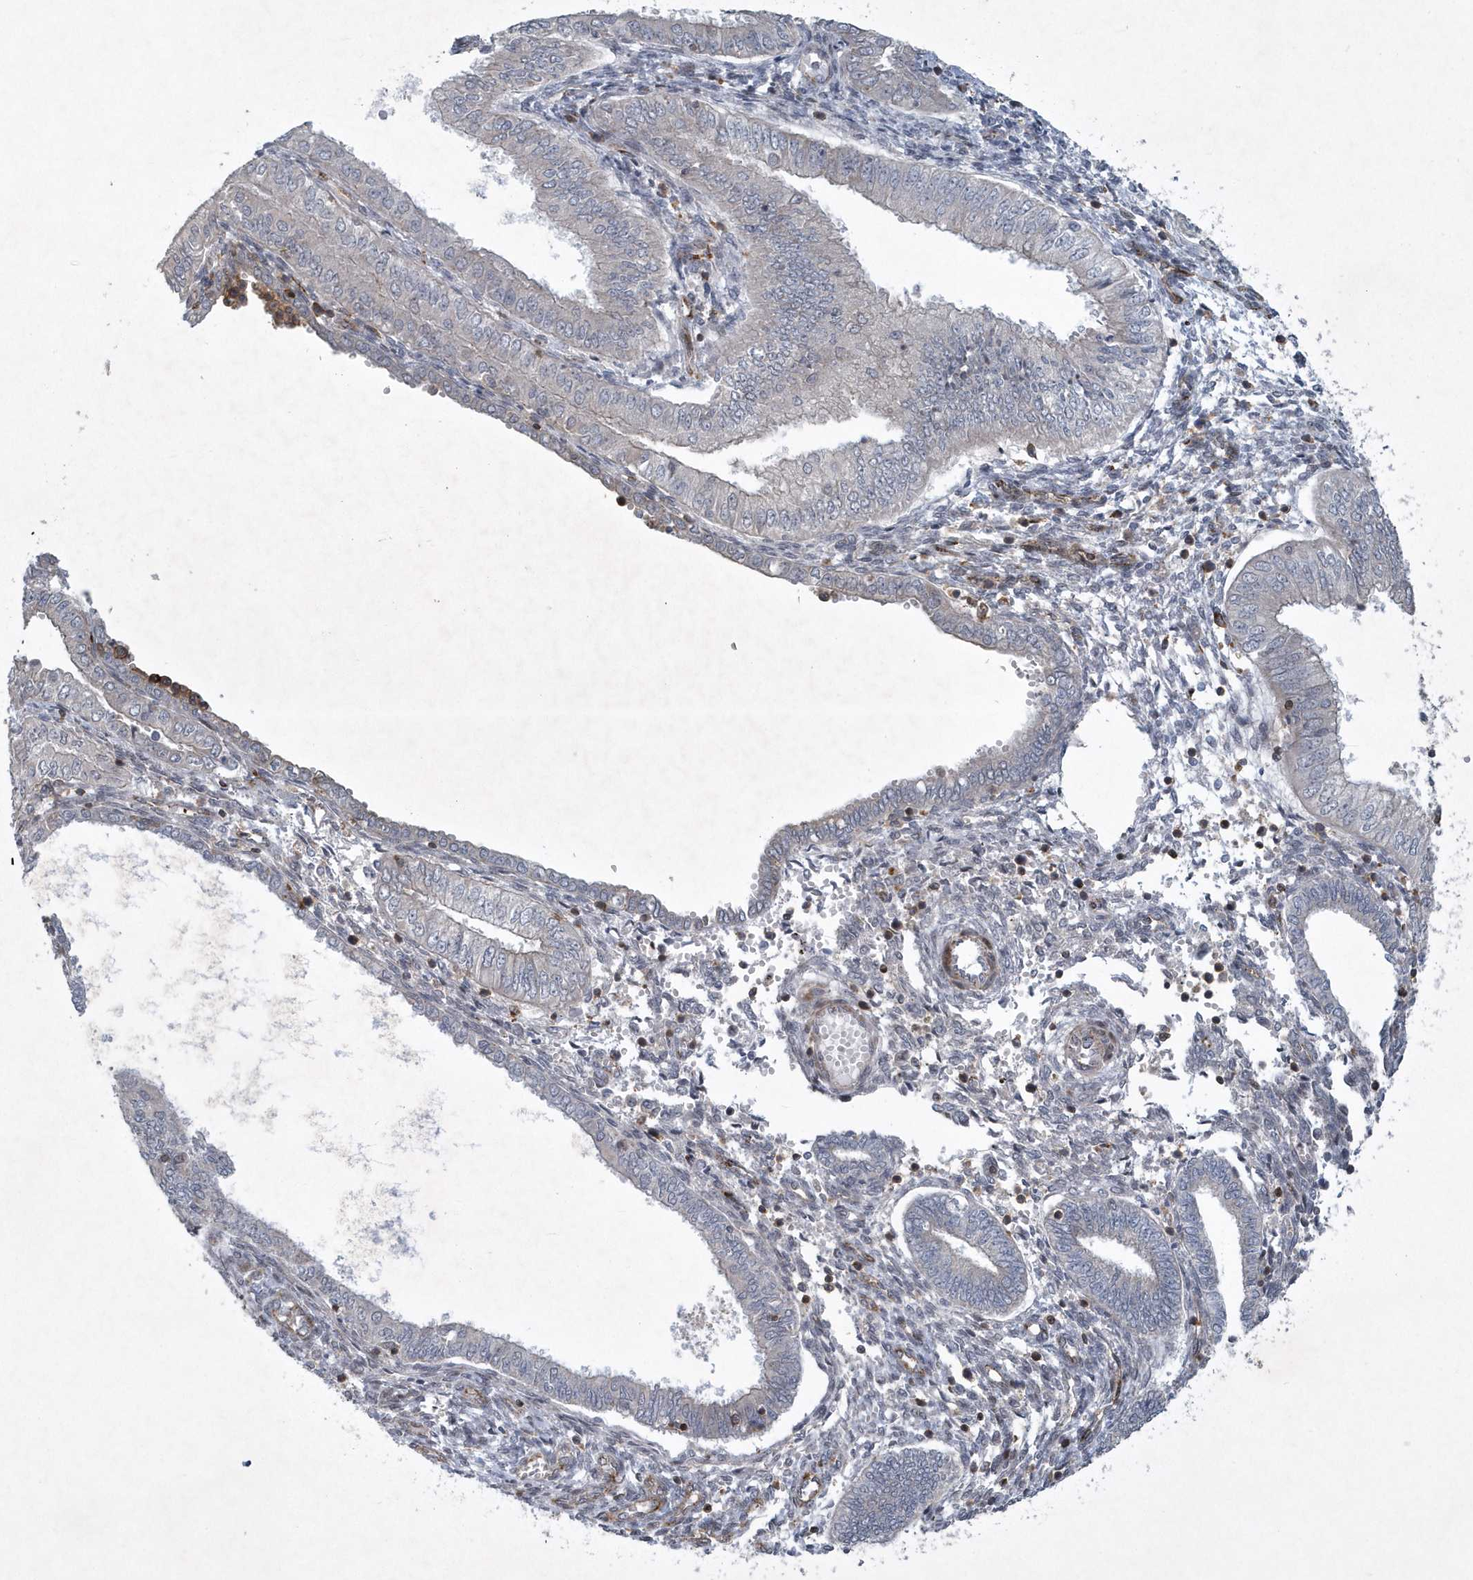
{"staining": {"intensity": "negative", "quantity": "none", "location": "none"}, "tissue": "endometrial cancer", "cell_type": "Tumor cells", "image_type": "cancer", "snomed": [{"axis": "morphology", "description": "Normal tissue, NOS"}, {"axis": "morphology", "description": "Adenocarcinoma, NOS"}, {"axis": "topography", "description": "Endometrium"}], "caption": "Immunohistochemical staining of human adenocarcinoma (endometrial) shows no significant positivity in tumor cells.", "gene": "N4BP2", "patient": {"sex": "female", "age": 53}}